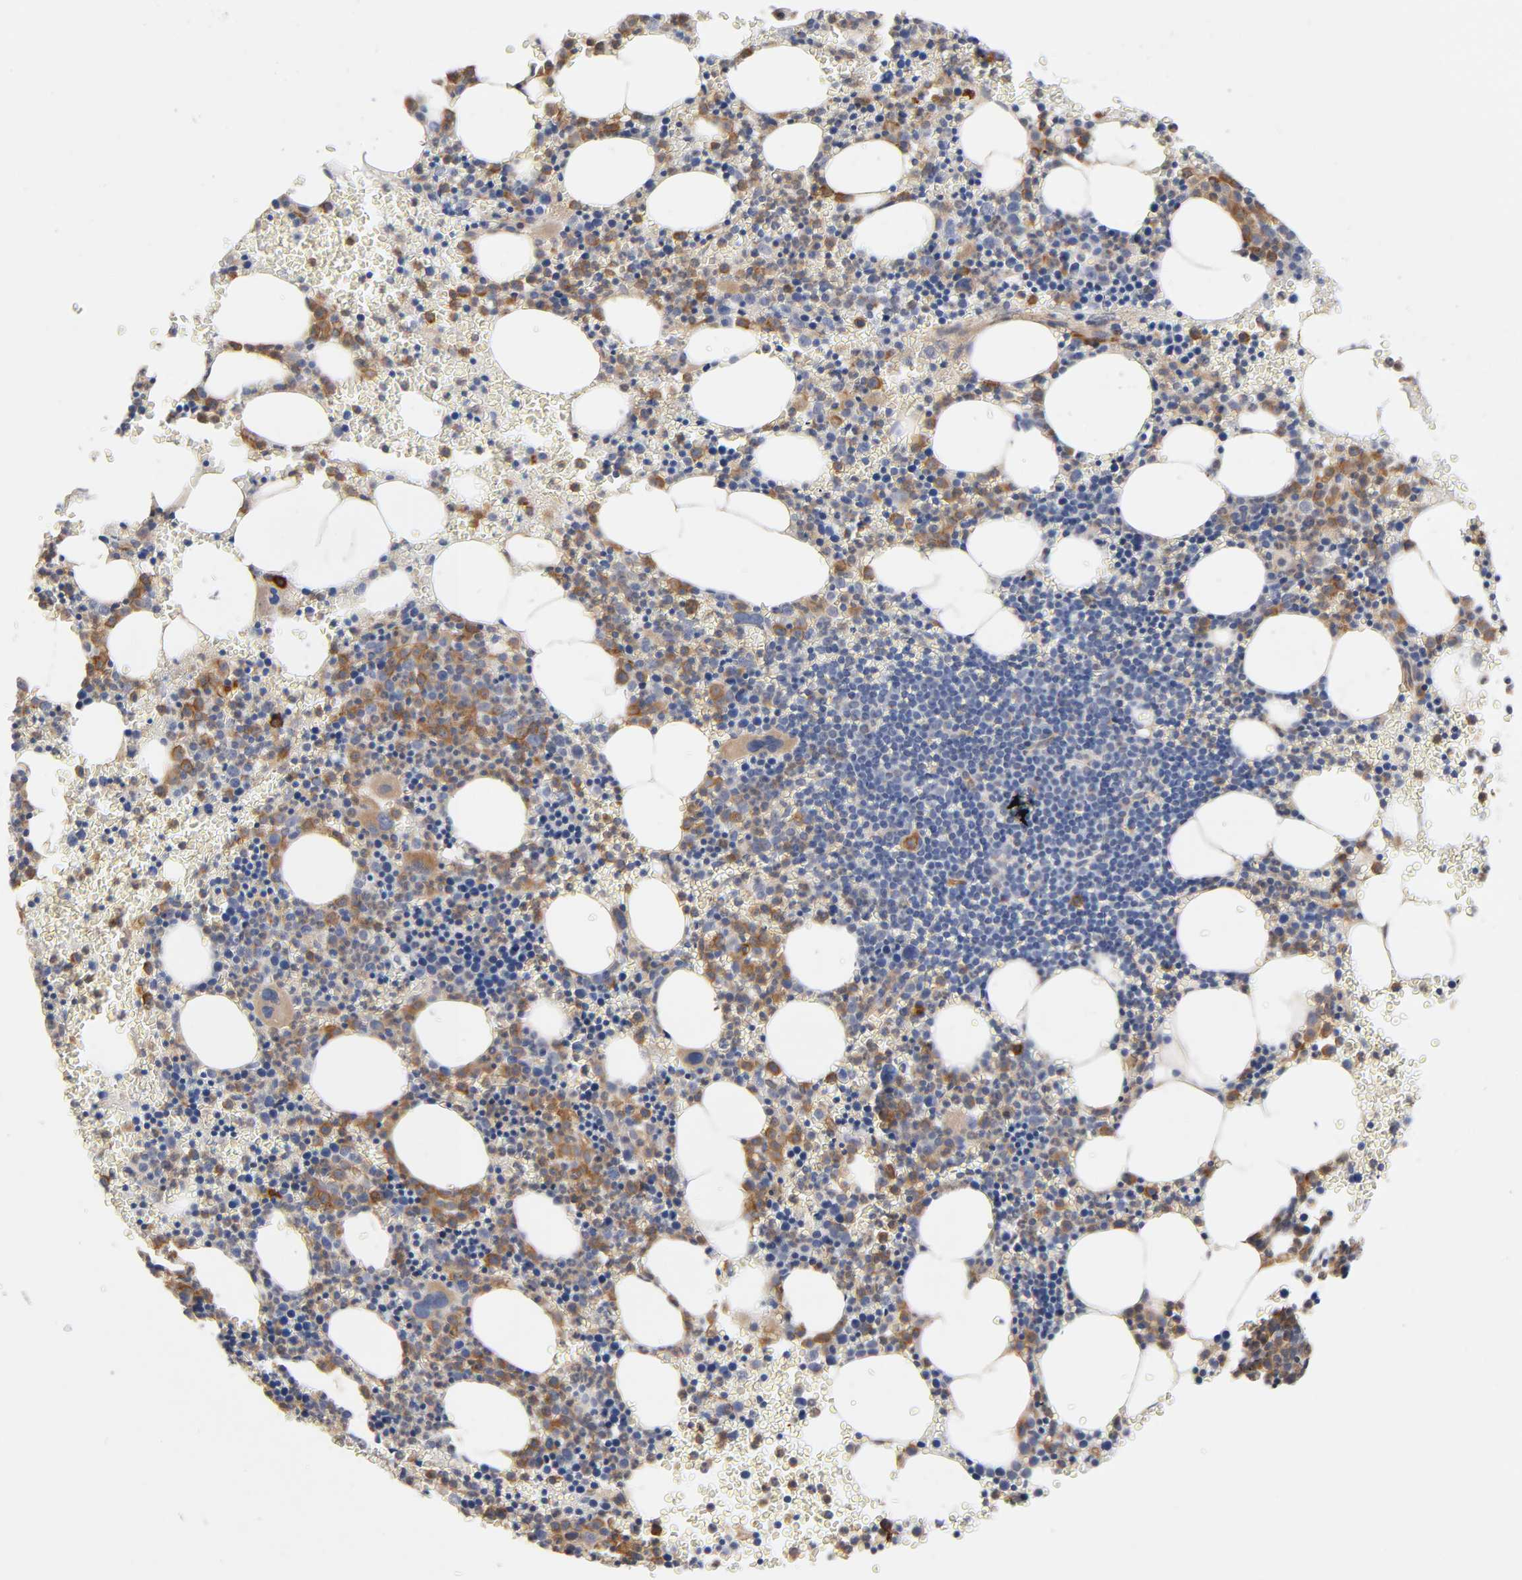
{"staining": {"intensity": "moderate", "quantity": "25%-75%", "location": "cytoplasmic/membranous"}, "tissue": "bone marrow", "cell_type": "Hematopoietic cells", "image_type": "normal", "snomed": [{"axis": "morphology", "description": "Normal tissue, NOS"}, {"axis": "topography", "description": "Bone marrow"}], "caption": "Immunohistochemistry image of unremarkable bone marrow stained for a protein (brown), which displays medium levels of moderate cytoplasmic/membranous staining in approximately 25%-75% of hematopoietic cells.", "gene": "RAB13", "patient": {"sex": "female", "age": 68}}